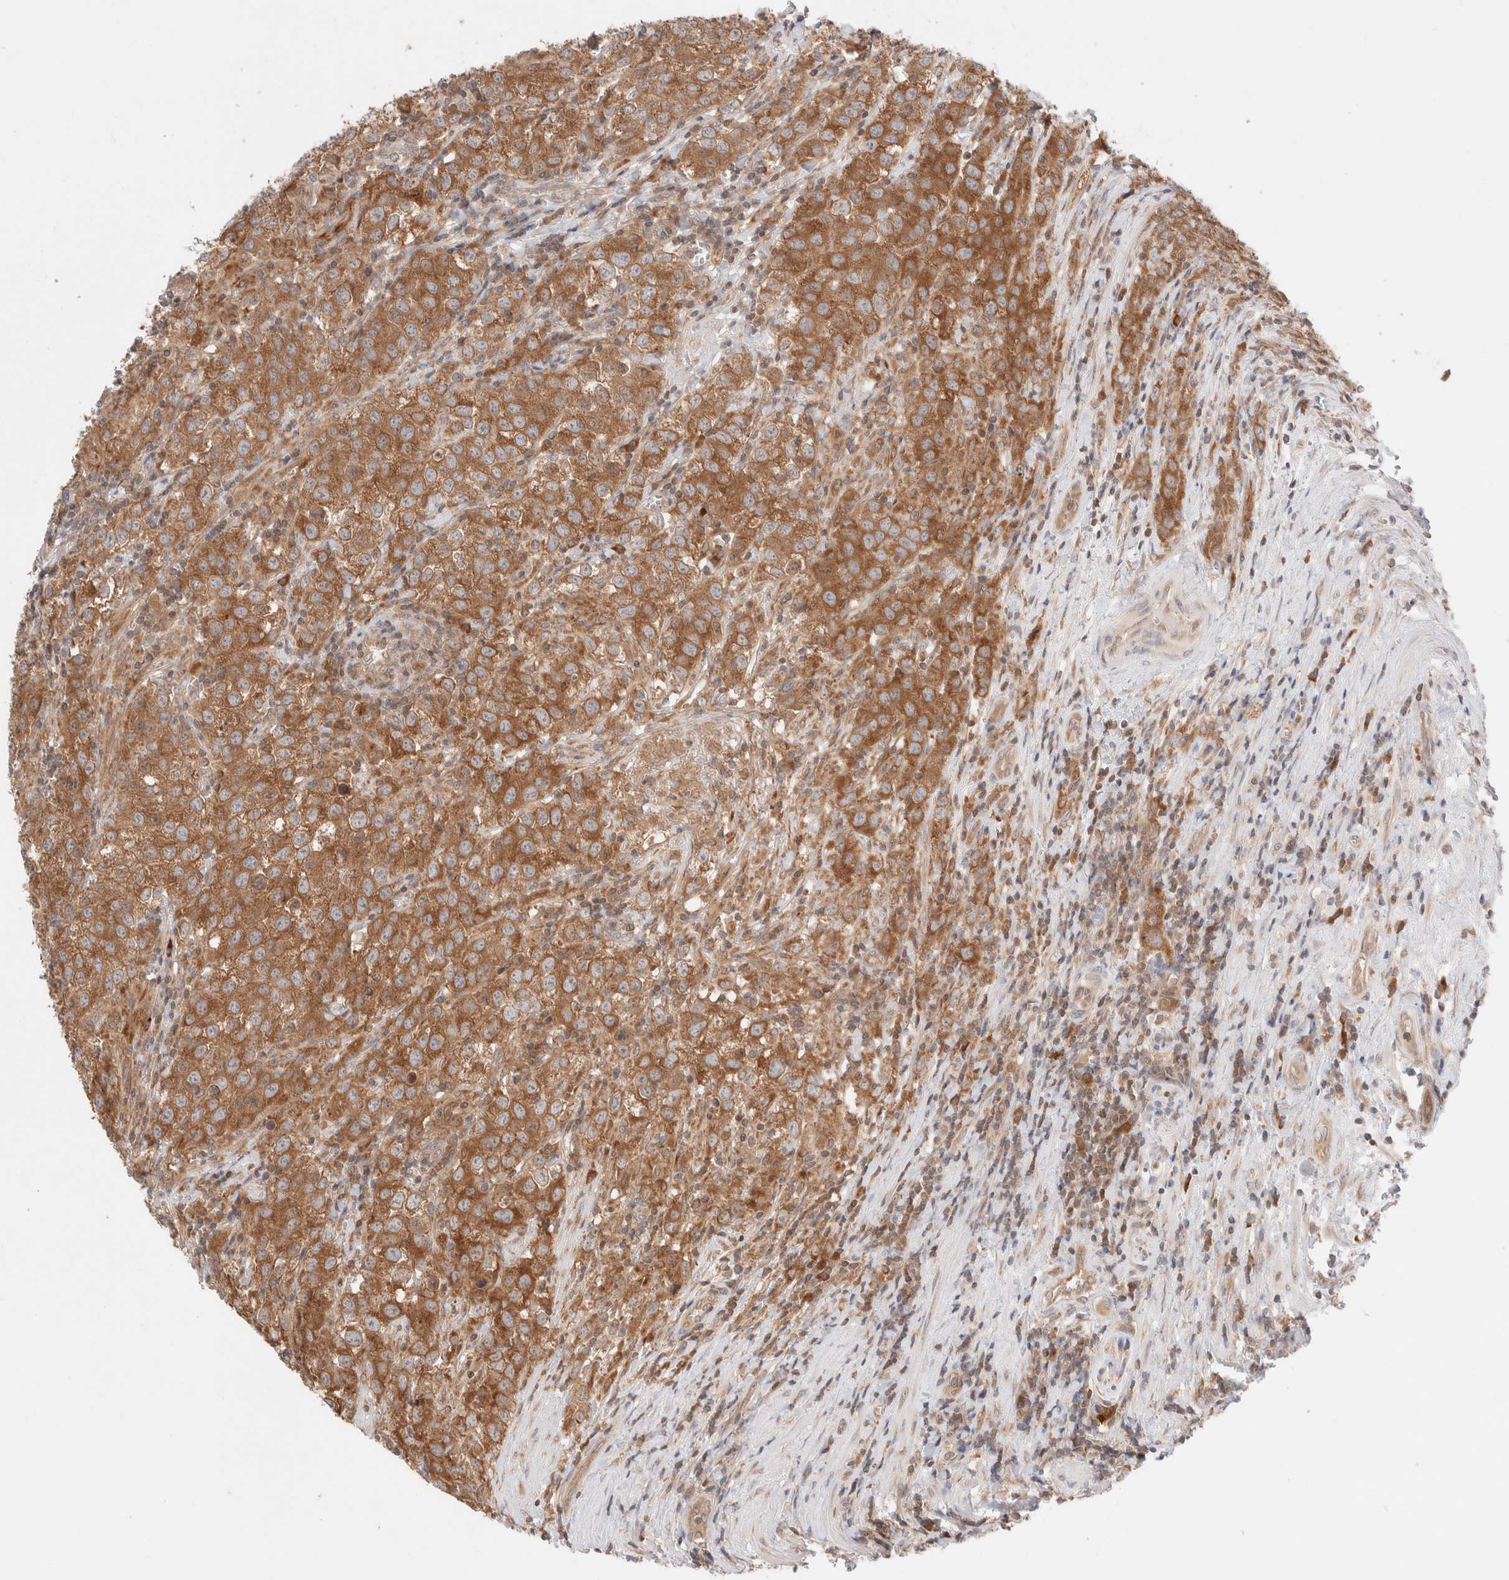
{"staining": {"intensity": "moderate", "quantity": ">75%", "location": "cytoplasmic/membranous"}, "tissue": "testis cancer", "cell_type": "Tumor cells", "image_type": "cancer", "snomed": [{"axis": "morphology", "description": "Seminoma, NOS"}, {"axis": "morphology", "description": "Carcinoma, Embryonal, NOS"}, {"axis": "topography", "description": "Testis"}], "caption": "Protein expression analysis of human testis seminoma reveals moderate cytoplasmic/membranous expression in approximately >75% of tumor cells.", "gene": "XKR4", "patient": {"sex": "male", "age": 43}}